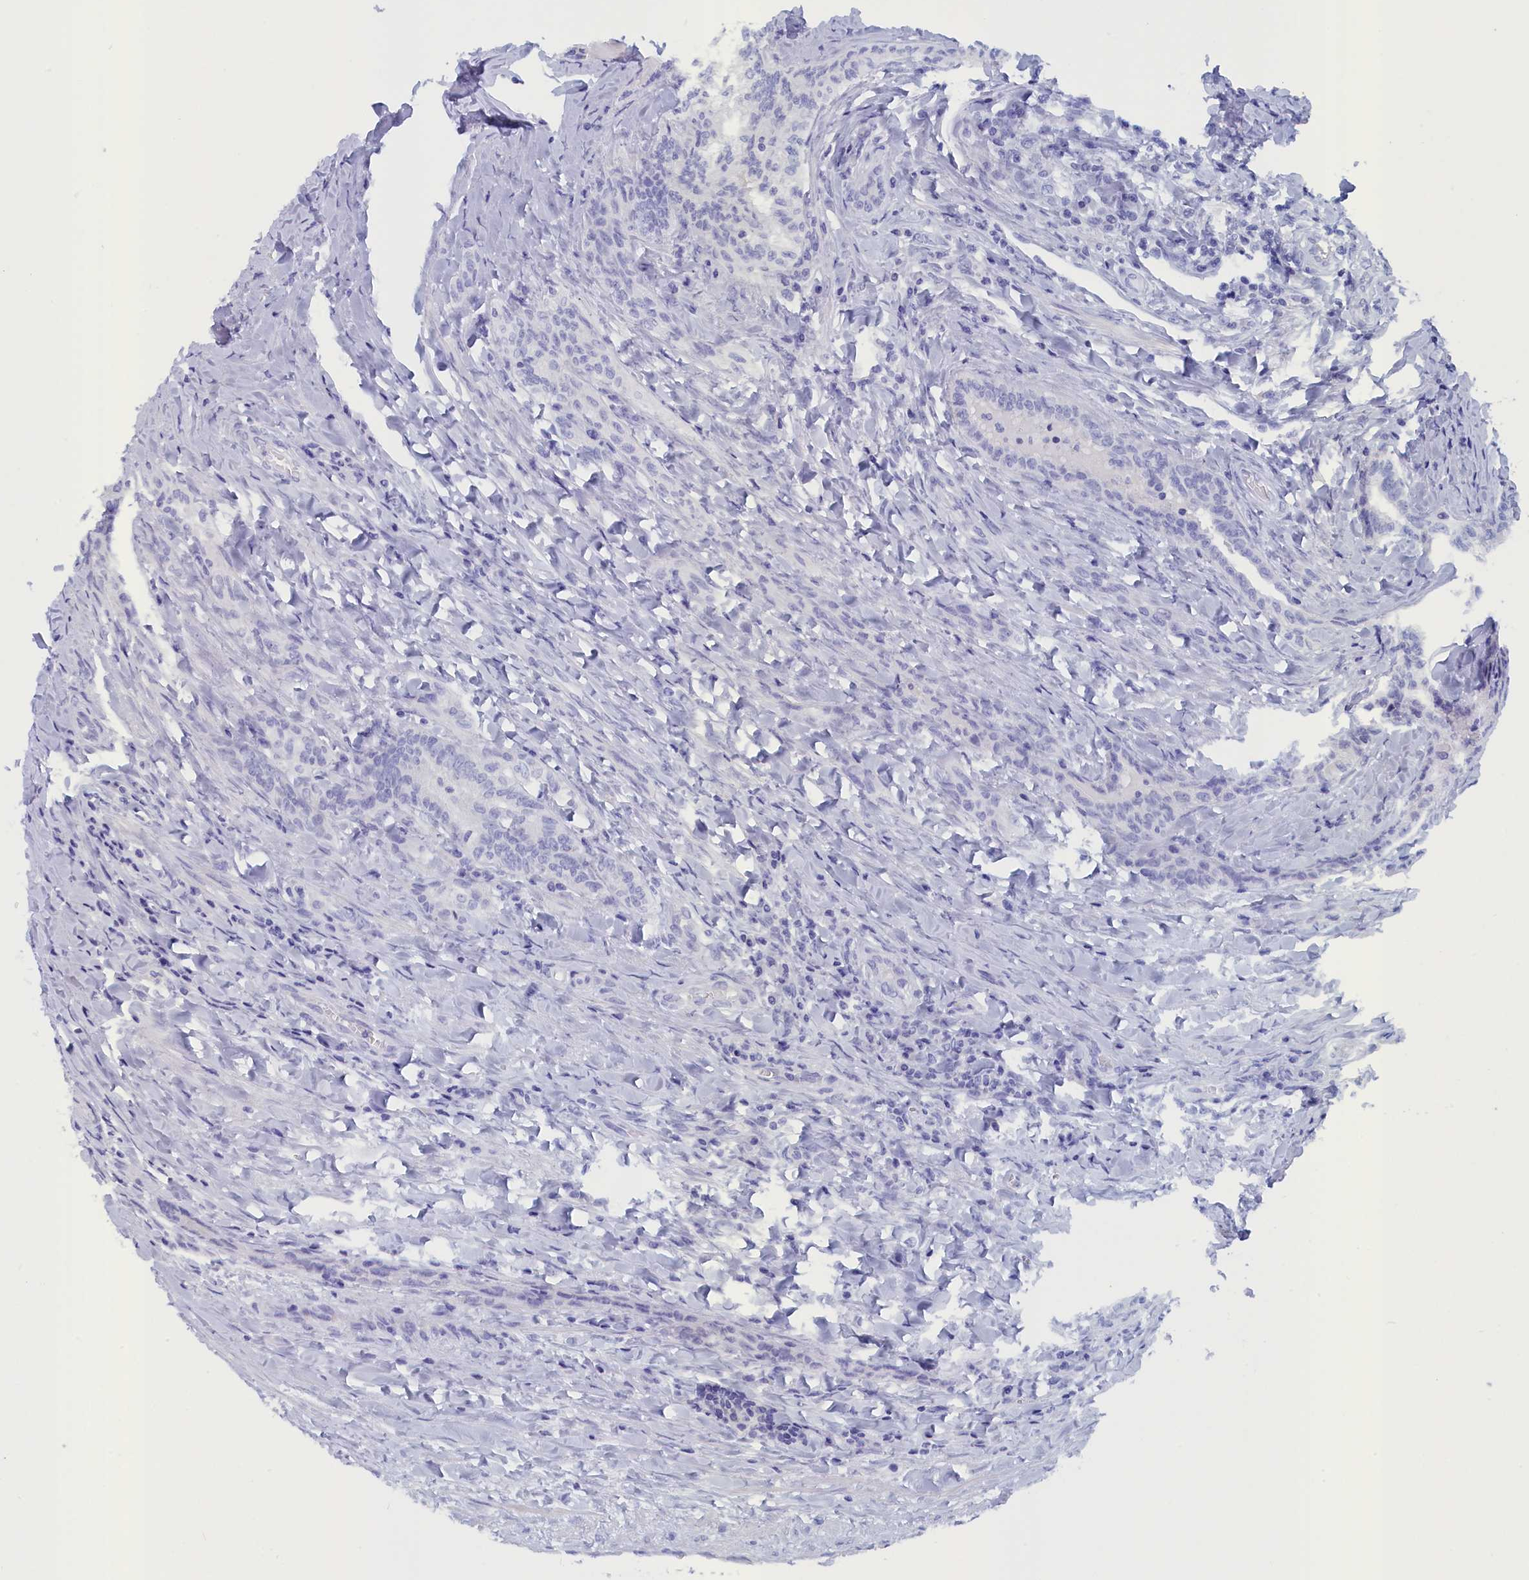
{"staining": {"intensity": "negative", "quantity": "none", "location": "none"}, "tissue": "testis cancer", "cell_type": "Tumor cells", "image_type": "cancer", "snomed": [{"axis": "morphology", "description": "Seminoma, NOS"}, {"axis": "morphology", "description": "Carcinoma, Embryonal, NOS"}, {"axis": "topography", "description": "Testis"}], "caption": "An image of human seminoma (testis) is negative for staining in tumor cells.", "gene": "ANKRD2", "patient": {"sex": "male", "age": 36}}